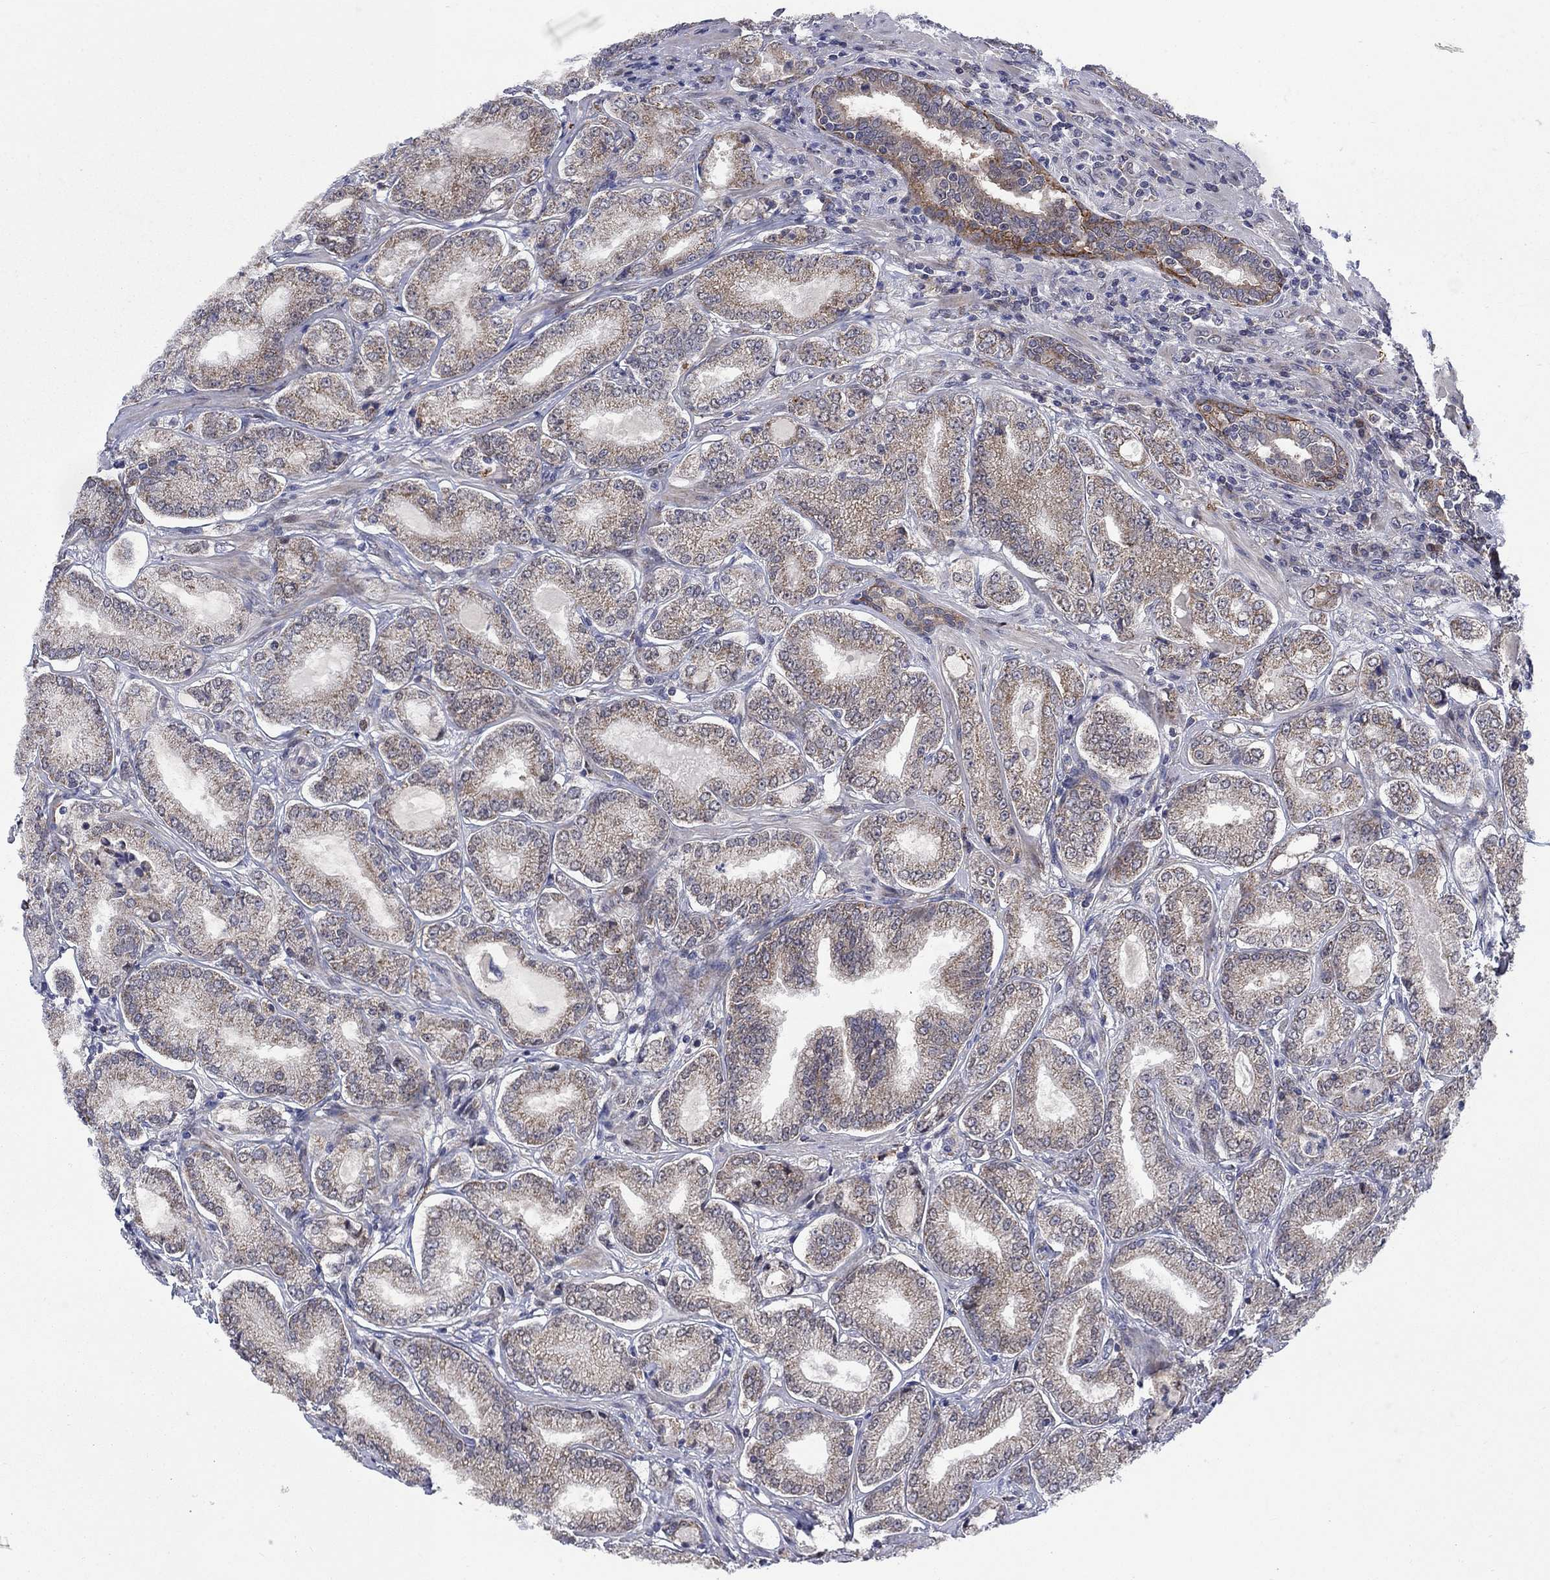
{"staining": {"intensity": "moderate", "quantity": ">75%", "location": "cytoplasmic/membranous"}, "tissue": "prostate cancer", "cell_type": "Tumor cells", "image_type": "cancer", "snomed": [{"axis": "morphology", "description": "Adenocarcinoma, NOS"}, {"axis": "topography", "description": "Prostate"}], "caption": "Immunohistochemical staining of human prostate cancer demonstrates medium levels of moderate cytoplasmic/membranous positivity in approximately >75% of tumor cells.", "gene": "SLC35F2", "patient": {"sex": "male", "age": 65}}